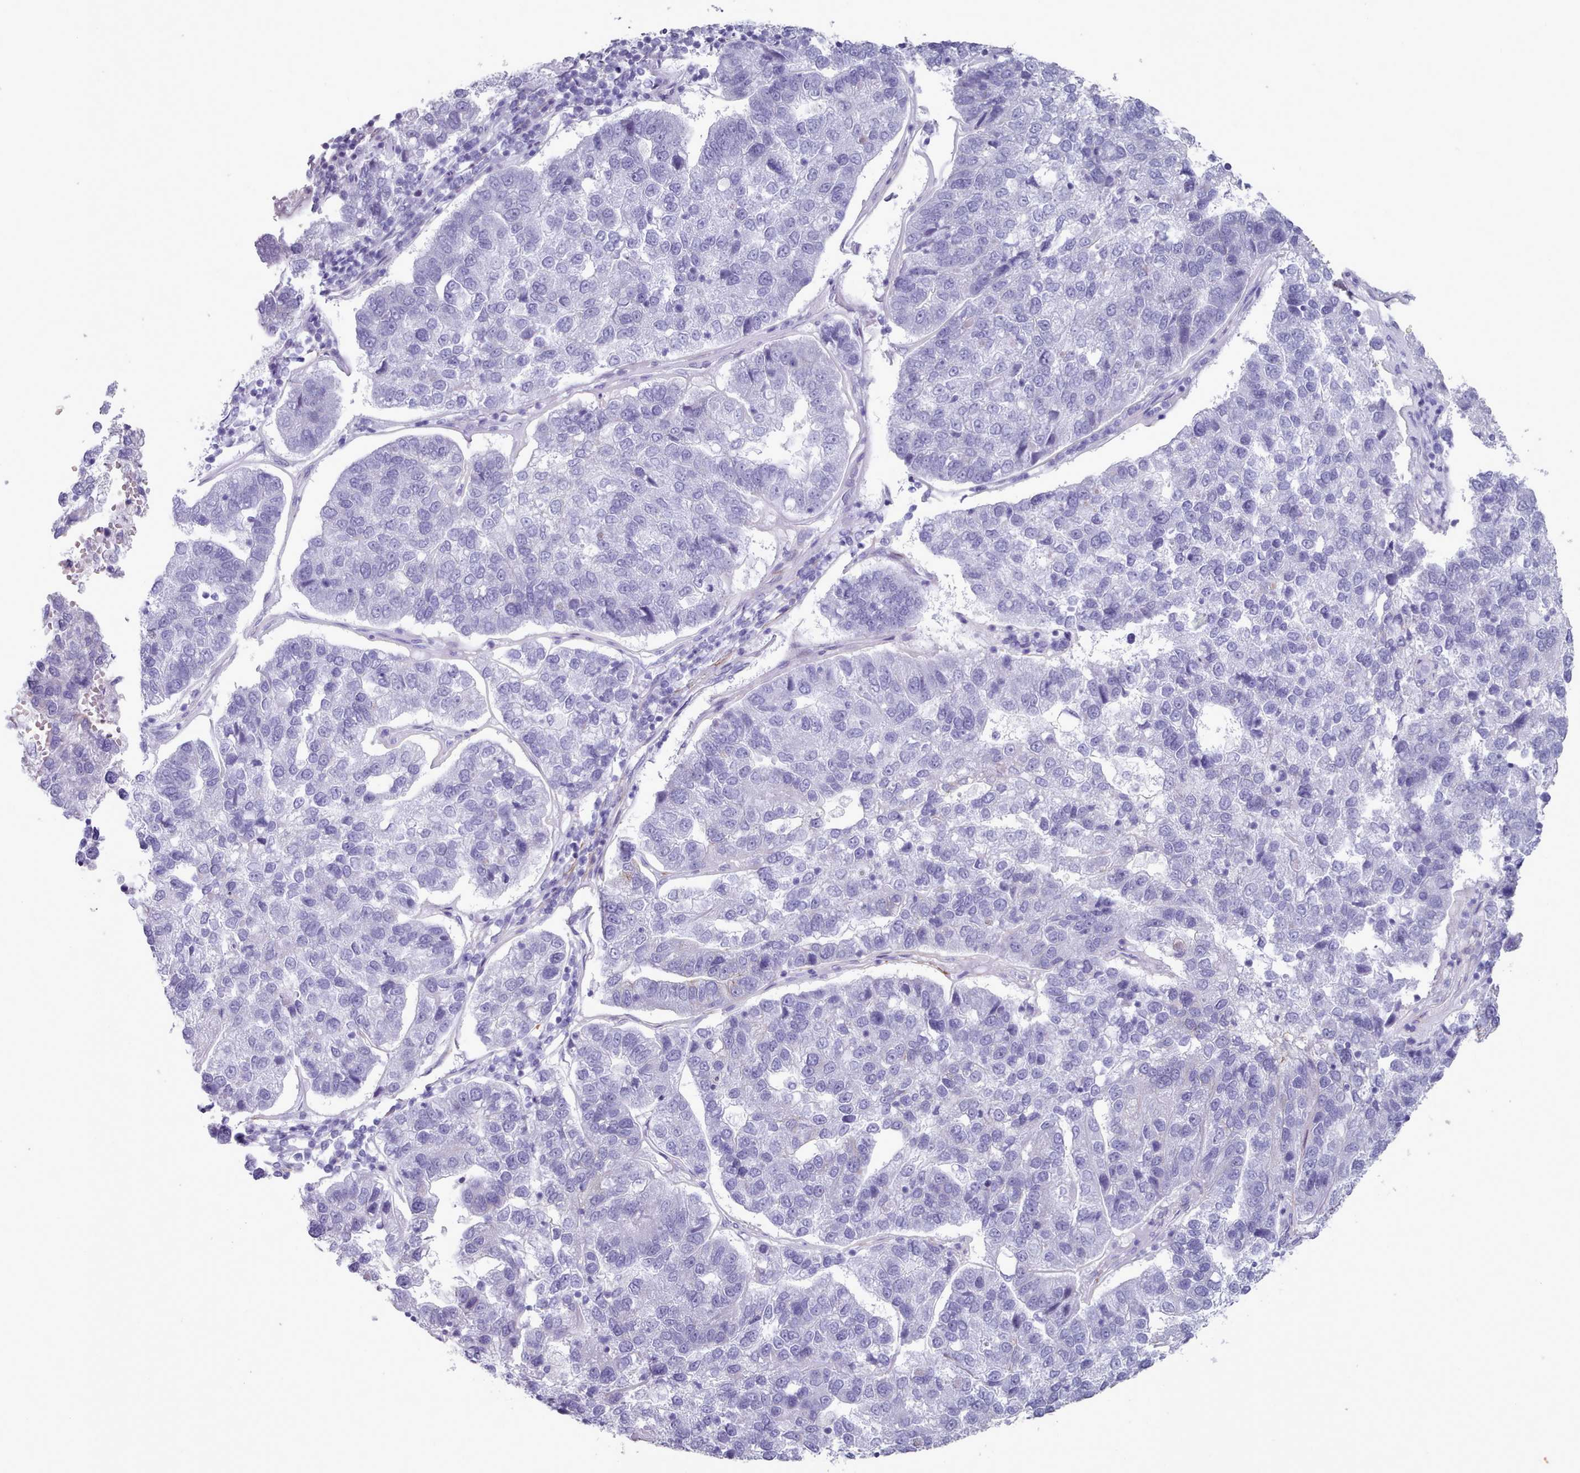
{"staining": {"intensity": "negative", "quantity": "none", "location": "none"}, "tissue": "pancreatic cancer", "cell_type": "Tumor cells", "image_type": "cancer", "snomed": [{"axis": "morphology", "description": "Adenocarcinoma, NOS"}, {"axis": "topography", "description": "Pancreas"}], "caption": "Pancreatic adenocarcinoma was stained to show a protein in brown. There is no significant staining in tumor cells.", "gene": "FPGS", "patient": {"sex": "female", "age": 61}}